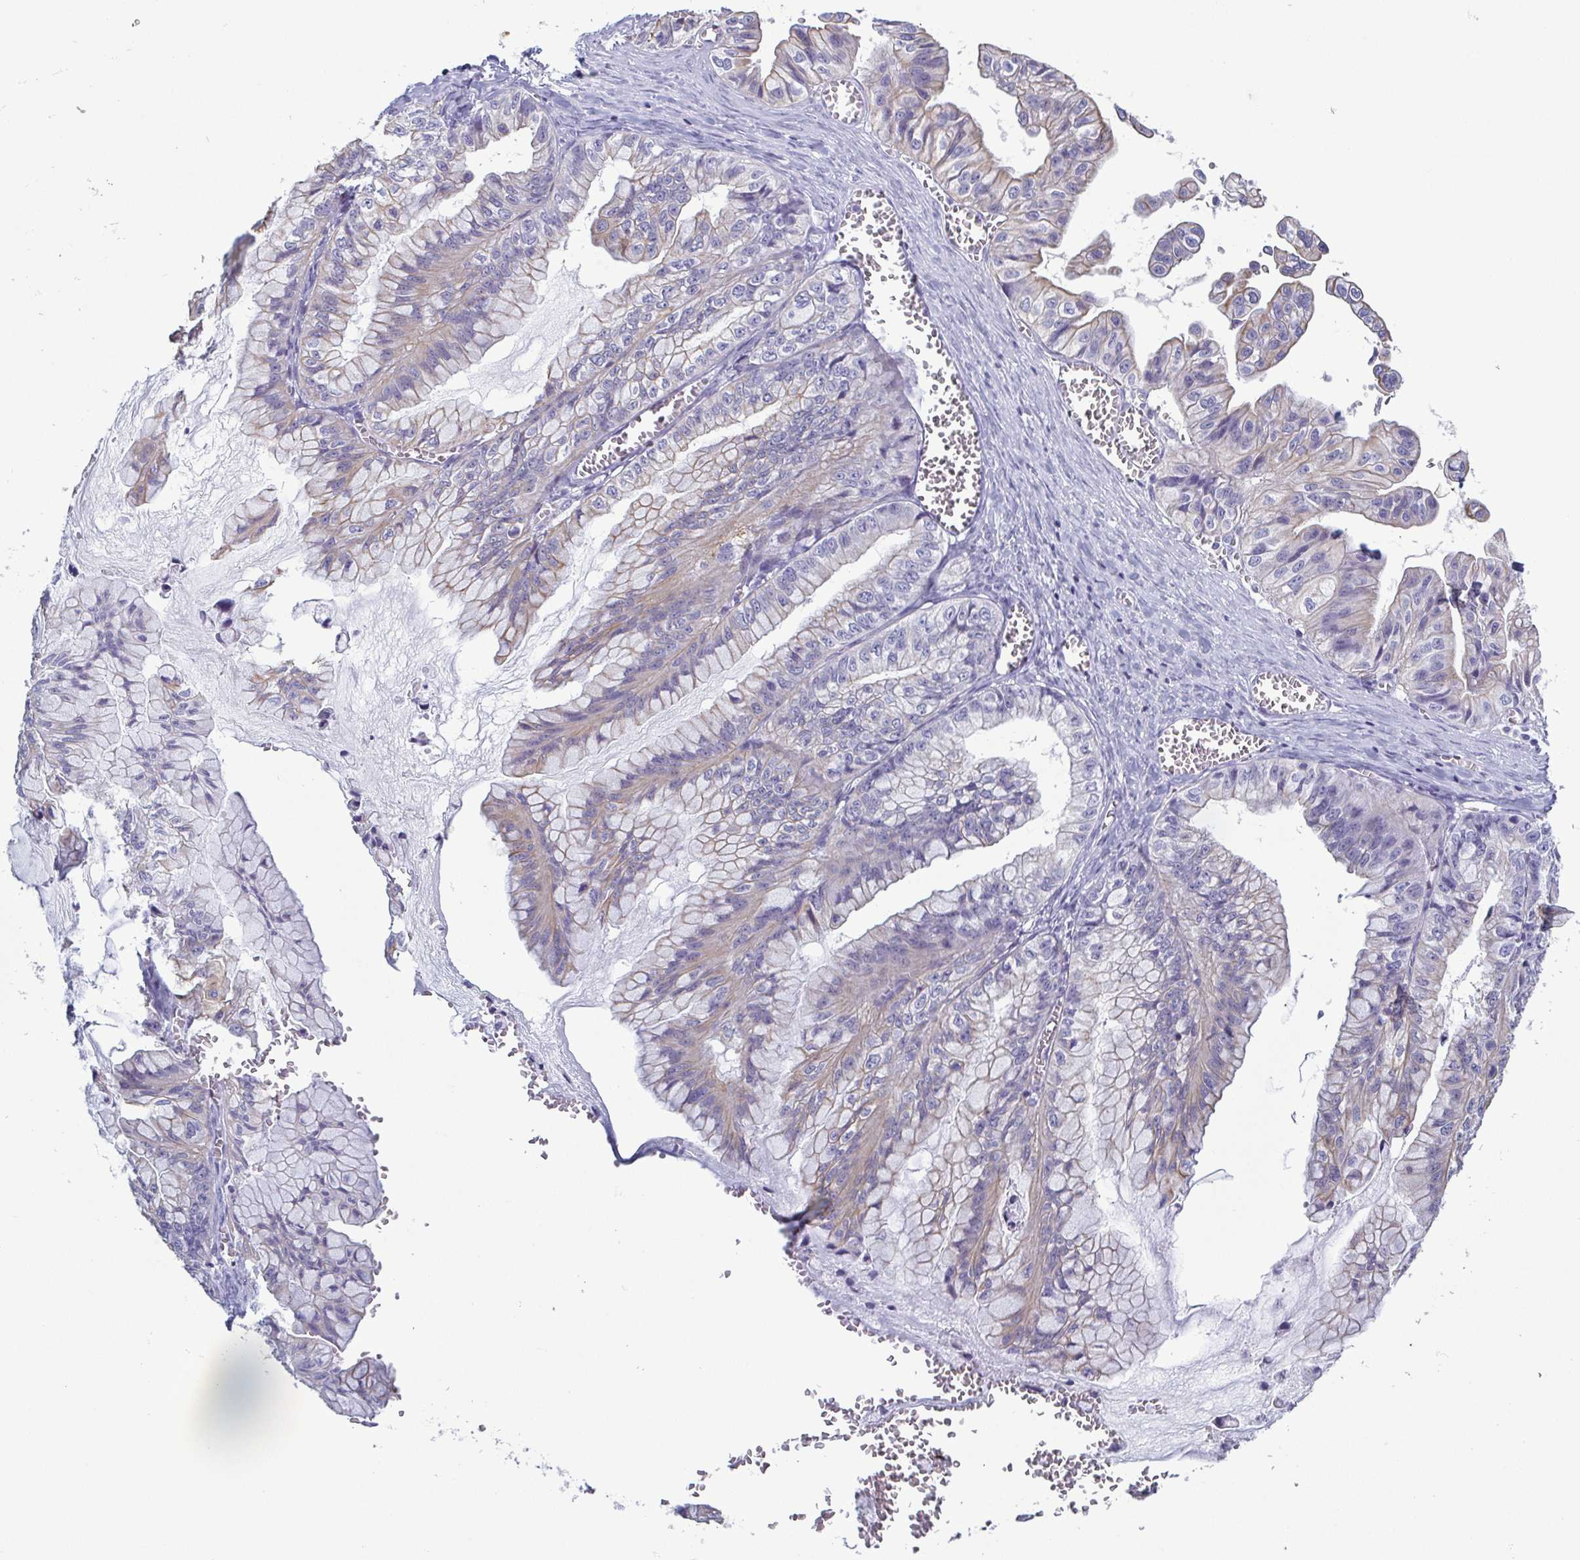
{"staining": {"intensity": "weak", "quantity": "25%-75%", "location": "cytoplasmic/membranous"}, "tissue": "ovarian cancer", "cell_type": "Tumor cells", "image_type": "cancer", "snomed": [{"axis": "morphology", "description": "Cystadenocarcinoma, mucinous, NOS"}, {"axis": "topography", "description": "Ovary"}], "caption": "Human ovarian cancer stained with a brown dye demonstrates weak cytoplasmic/membranous positive staining in about 25%-75% of tumor cells.", "gene": "KRT10", "patient": {"sex": "female", "age": 72}}